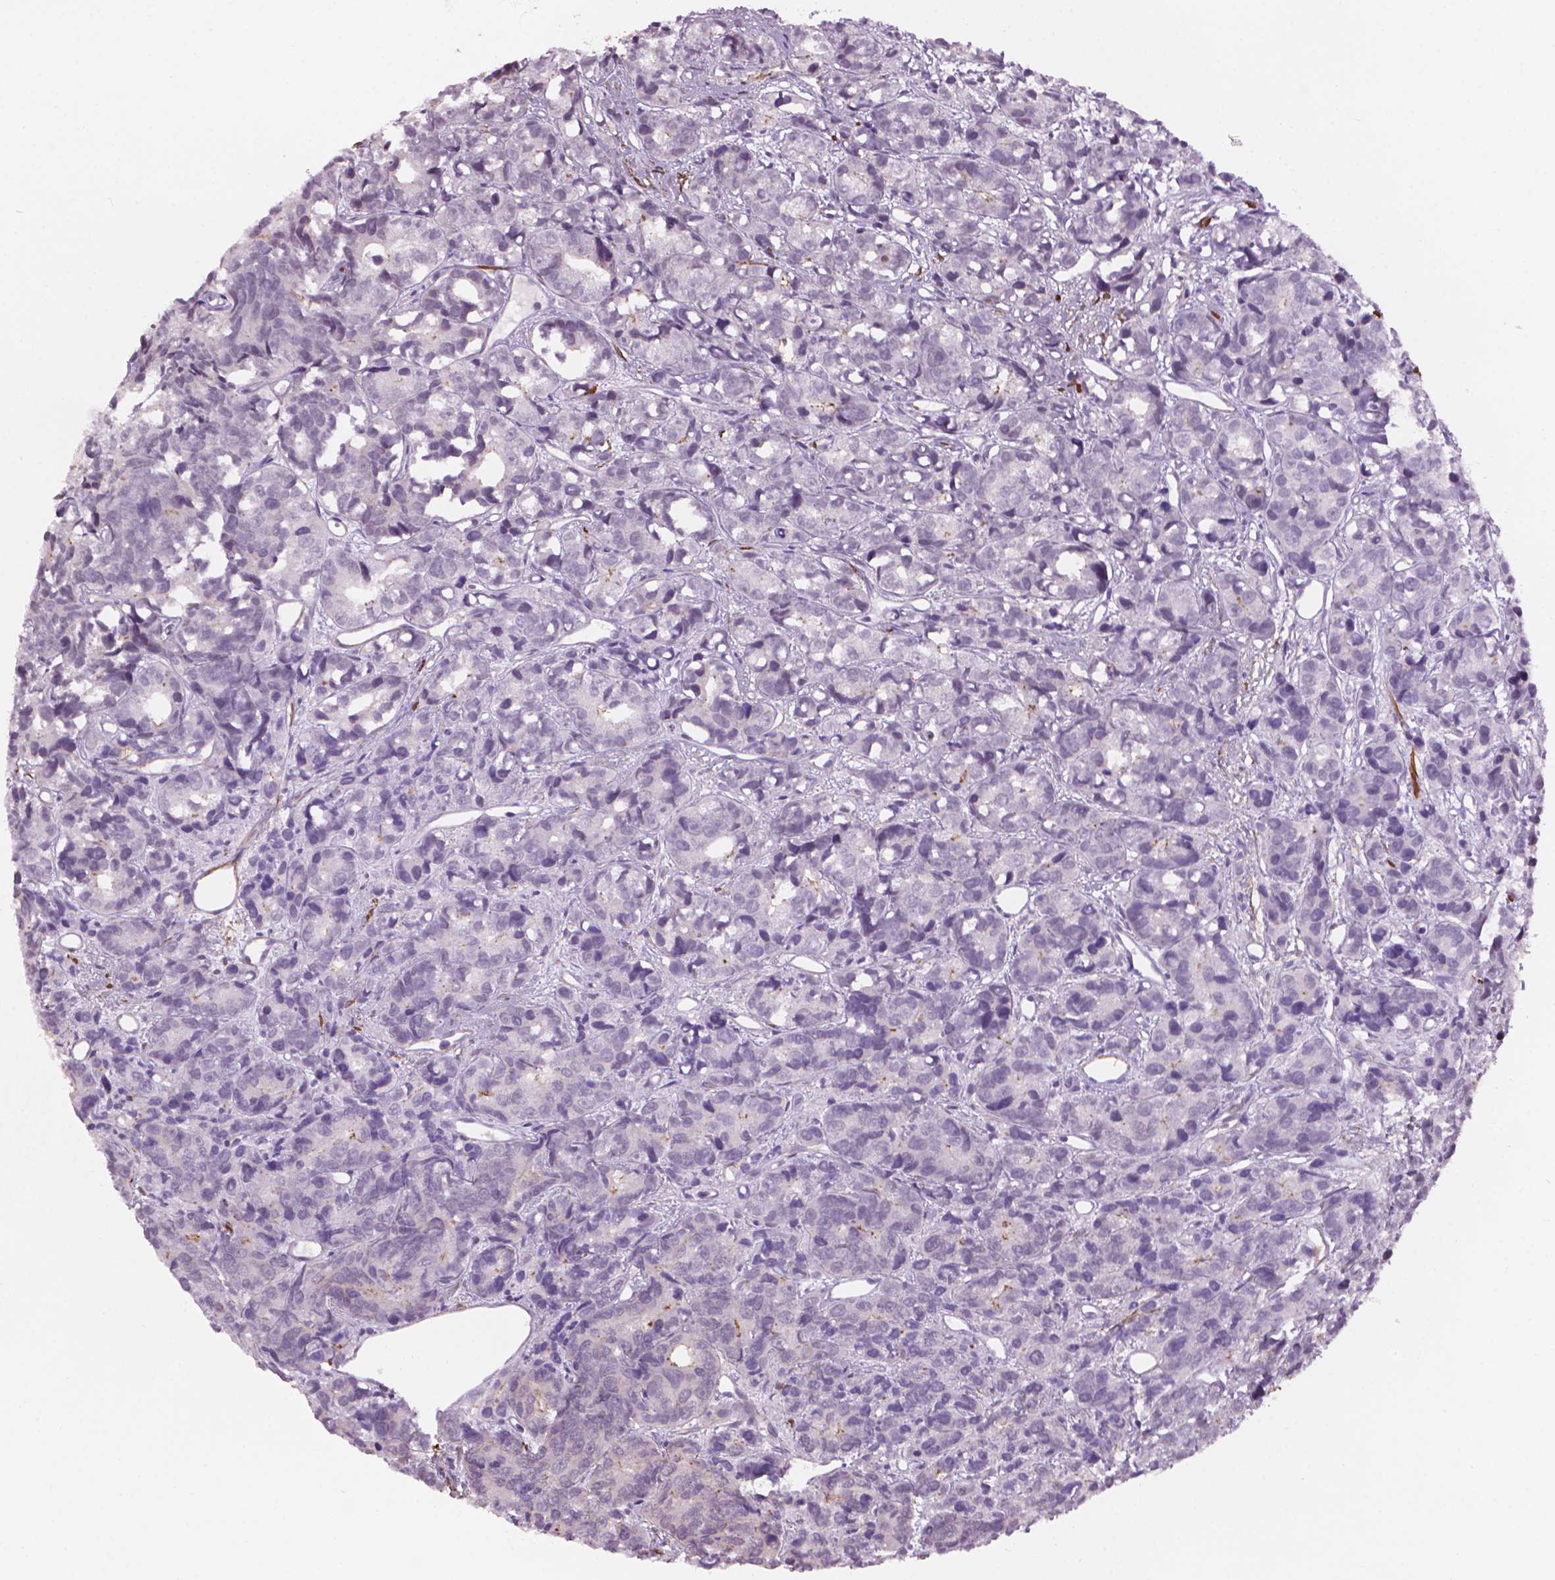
{"staining": {"intensity": "weak", "quantity": "<25%", "location": "nuclear"}, "tissue": "prostate cancer", "cell_type": "Tumor cells", "image_type": "cancer", "snomed": [{"axis": "morphology", "description": "Adenocarcinoma, High grade"}, {"axis": "topography", "description": "Prostate"}], "caption": "IHC of prostate cancer (adenocarcinoma (high-grade)) reveals no staining in tumor cells. The staining is performed using DAB (3,3'-diaminobenzidine) brown chromogen with nuclei counter-stained in using hematoxylin.", "gene": "HOXD4", "patient": {"sex": "male", "age": 77}}